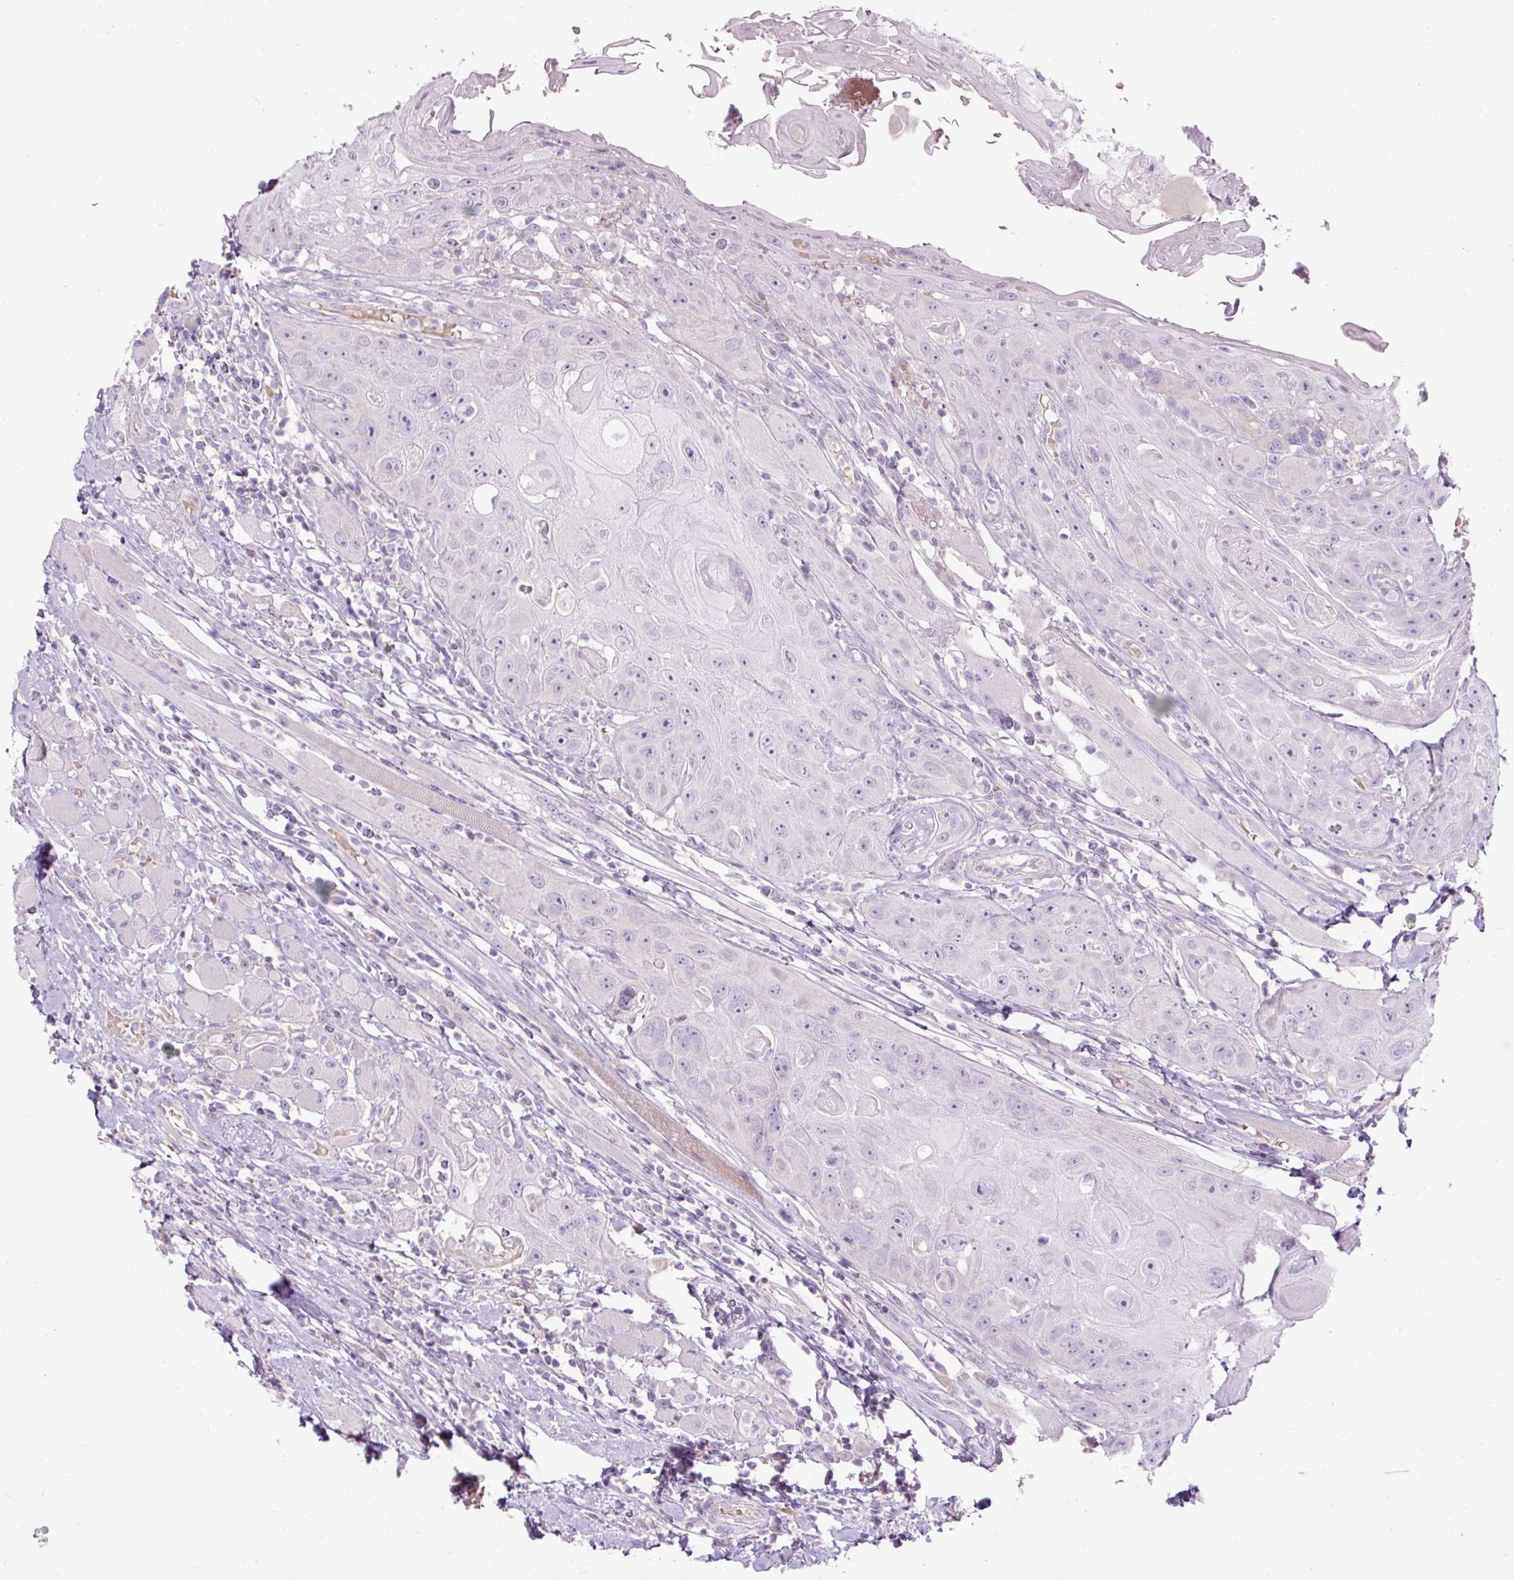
{"staining": {"intensity": "negative", "quantity": "none", "location": "none"}, "tissue": "head and neck cancer", "cell_type": "Tumor cells", "image_type": "cancer", "snomed": [{"axis": "morphology", "description": "Squamous cell carcinoma, NOS"}, {"axis": "topography", "description": "Head-Neck"}], "caption": "Protein analysis of squamous cell carcinoma (head and neck) displays no significant expression in tumor cells.", "gene": "FGFBP3", "patient": {"sex": "female", "age": 59}}